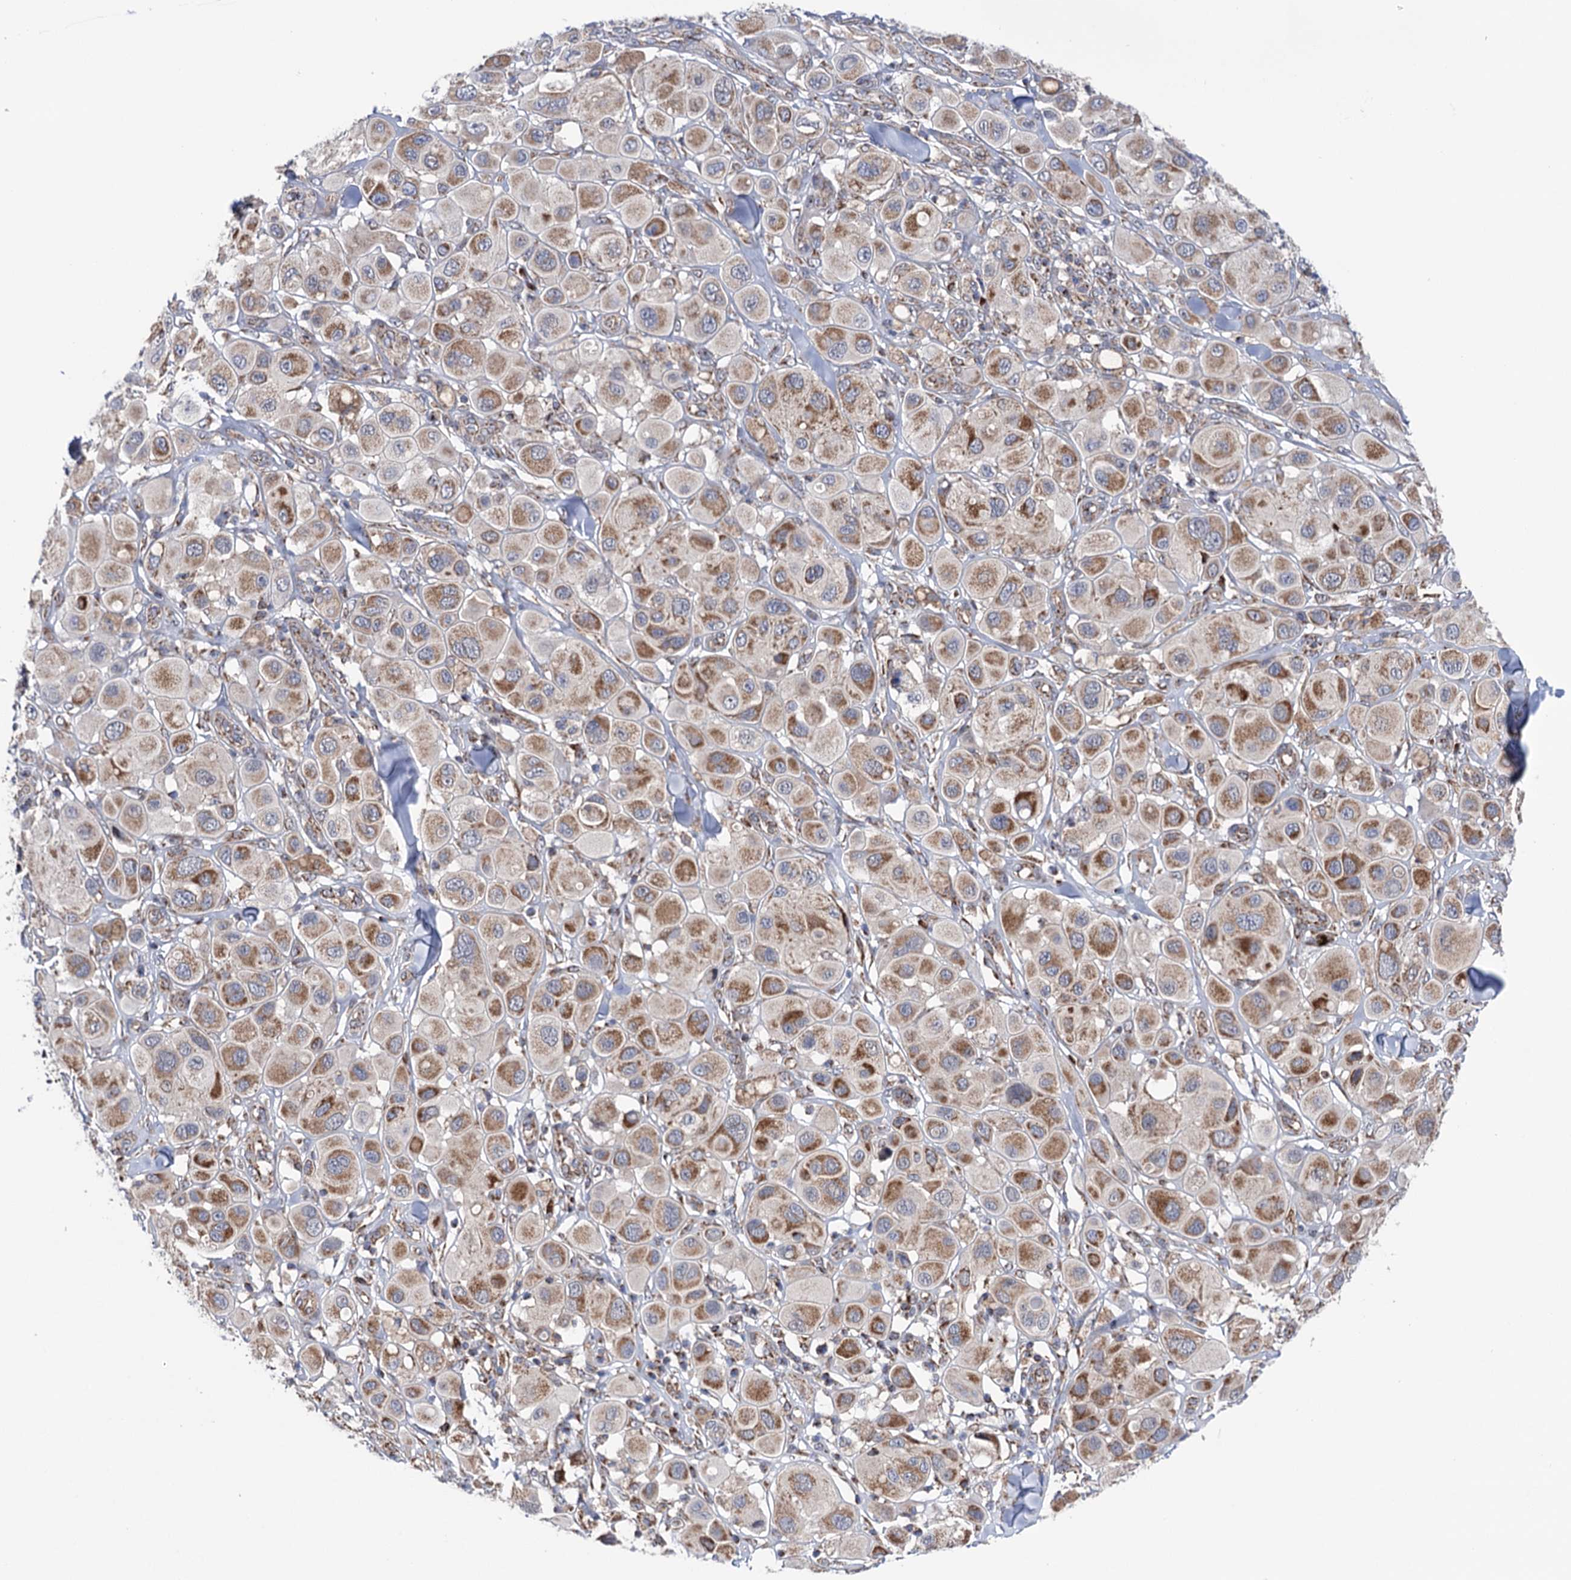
{"staining": {"intensity": "strong", "quantity": "25%-75%", "location": "cytoplasmic/membranous"}, "tissue": "melanoma", "cell_type": "Tumor cells", "image_type": "cancer", "snomed": [{"axis": "morphology", "description": "Malignant melanoma, Metastatic site"}, {"axis": "topography", "description": "Skin"}], "caption": "Protein staining of melanoma tissue demonstrates strong cytoplasmic/membranous expression in about 25%-75% of tumor cells.", "gene": "SUCLA2", "patient": {"sex": "male", "age": 41}}